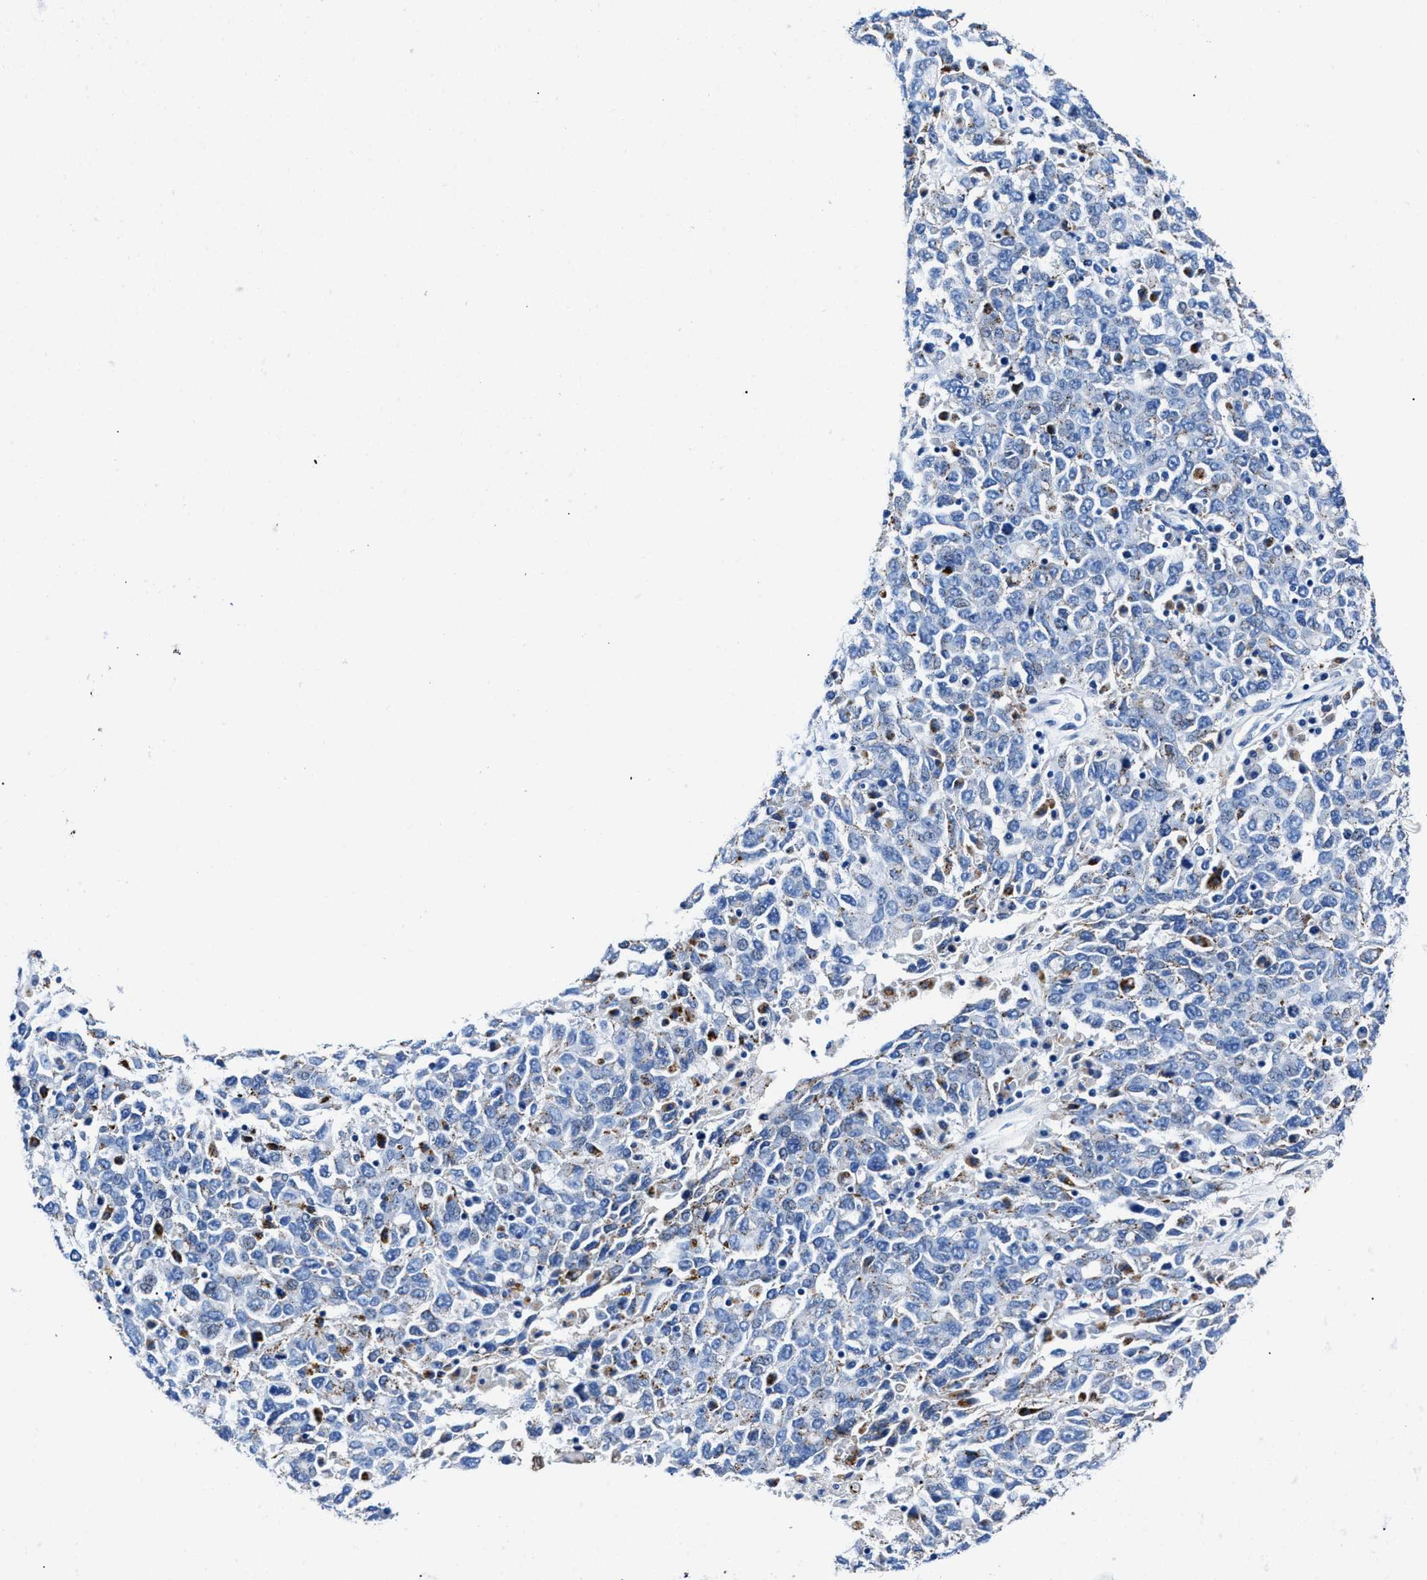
{"staining": {"intensity": "negative", "quantity": "none", "location": "none"}, "tissue": "ovarian cancer", "cell_type": "Tumor cells", "image_type": "cancer", "snomed": [{"axis": "morphology", "description": "Carcinoma, endometroid"}, {"axis": "topography", "description": "Ovary"}], "caption": "Ovarian endometroid carcinoma stained for a protein using immunohistochemistry (IHC) reveals no positivity tumor cells.", "gene": "OR14K1", "patient": {"sex": "female", "age": 62}}